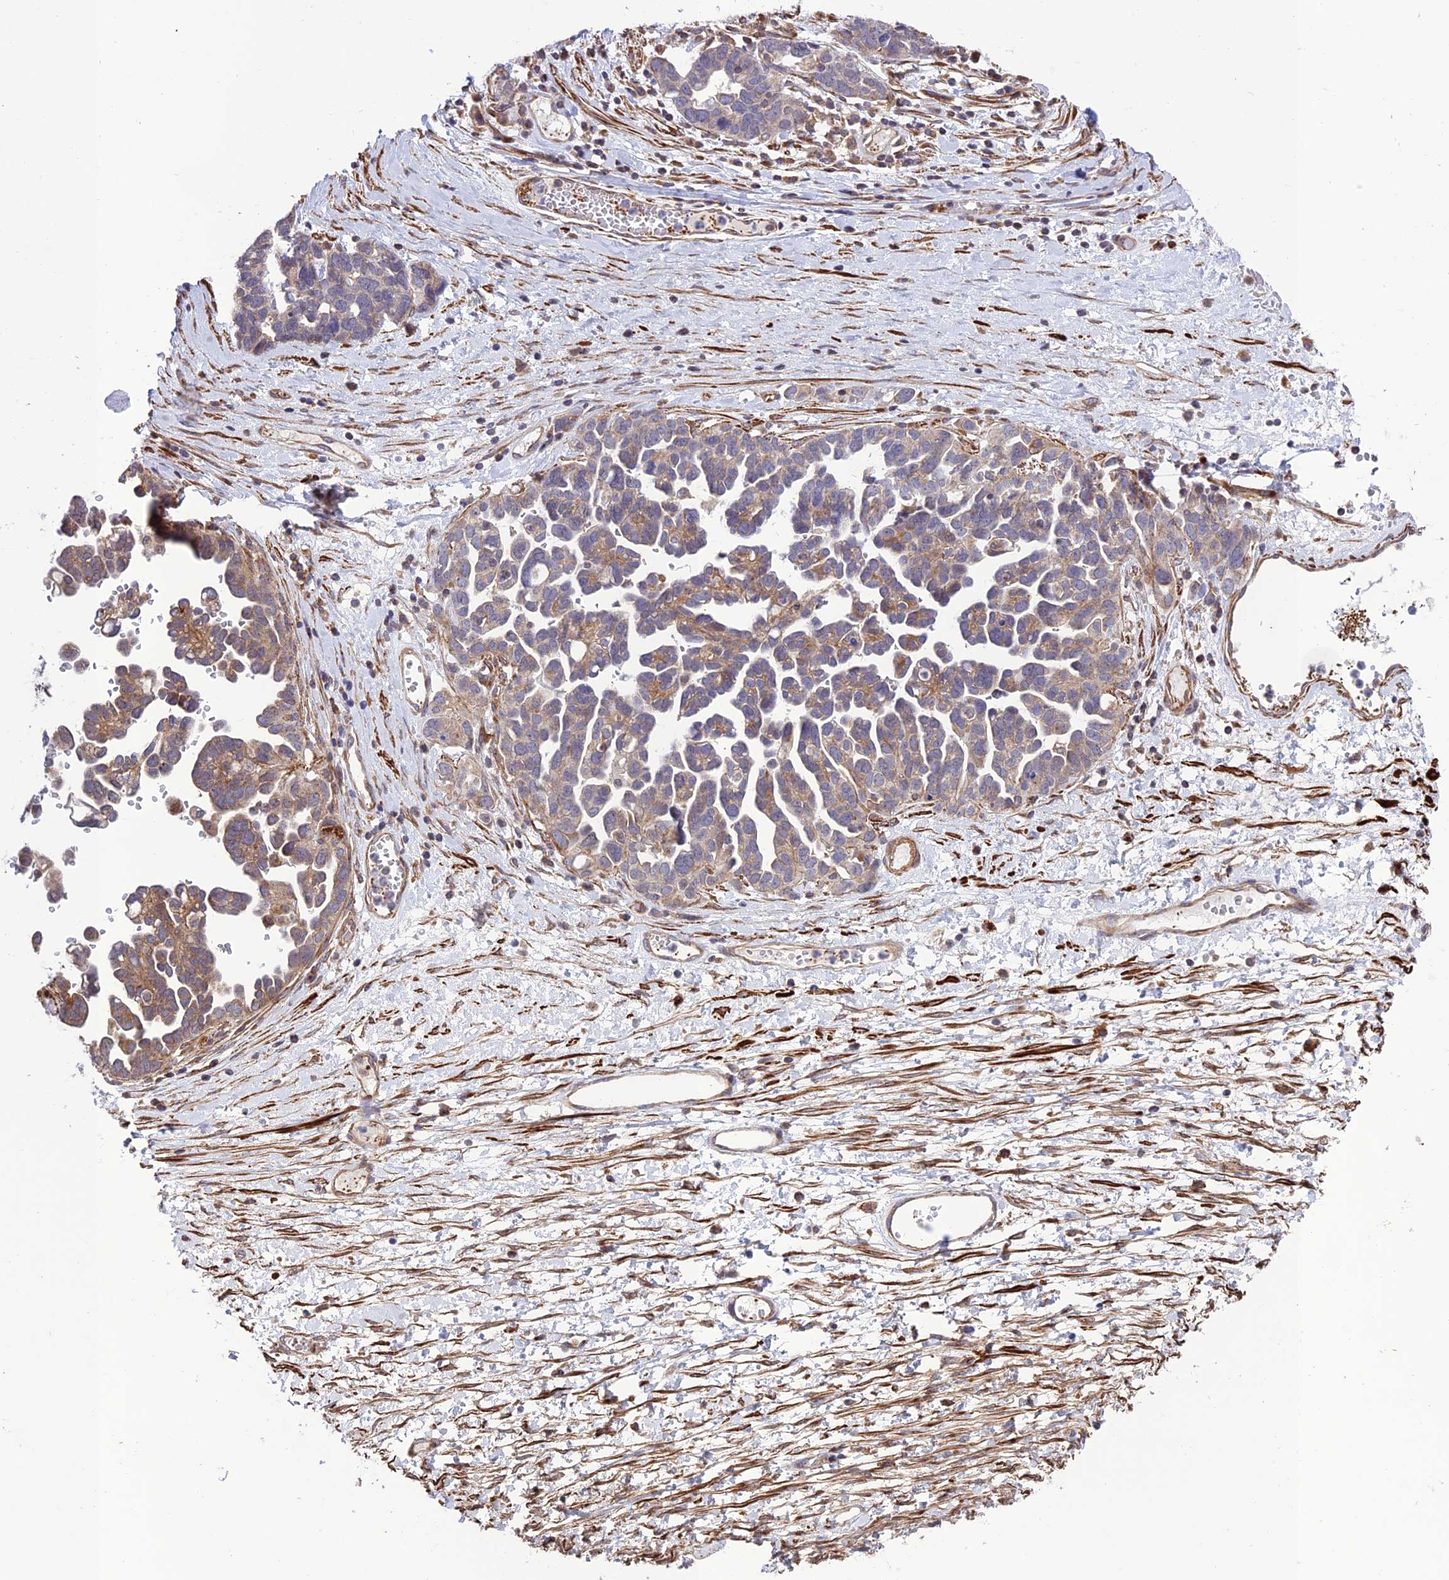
{"staining": {"intensity": "weak", "quantity": "25%-75%", "location": "cytoplasmic/membranous"}, "tissue": "ovarian cancer", "cell_type": "Tumor cells", "image_type": "cancer", "snomed": [{"axis": "morphology", "description": "Cystadenocarcinoma, serous, NOS"}, {"axis": "topography", "description": "Ovary"}], "caption": "A brown stain highlights weak cytoplasmic/membranous expression of a protein in serous cystadenocarcinoma (ovarian) tumor cells. The protein of interest is shown in brown color, while the nuclei are stained blue.", "gene": "TNIP3", "patient": {"sex": "female", "age": 54}}